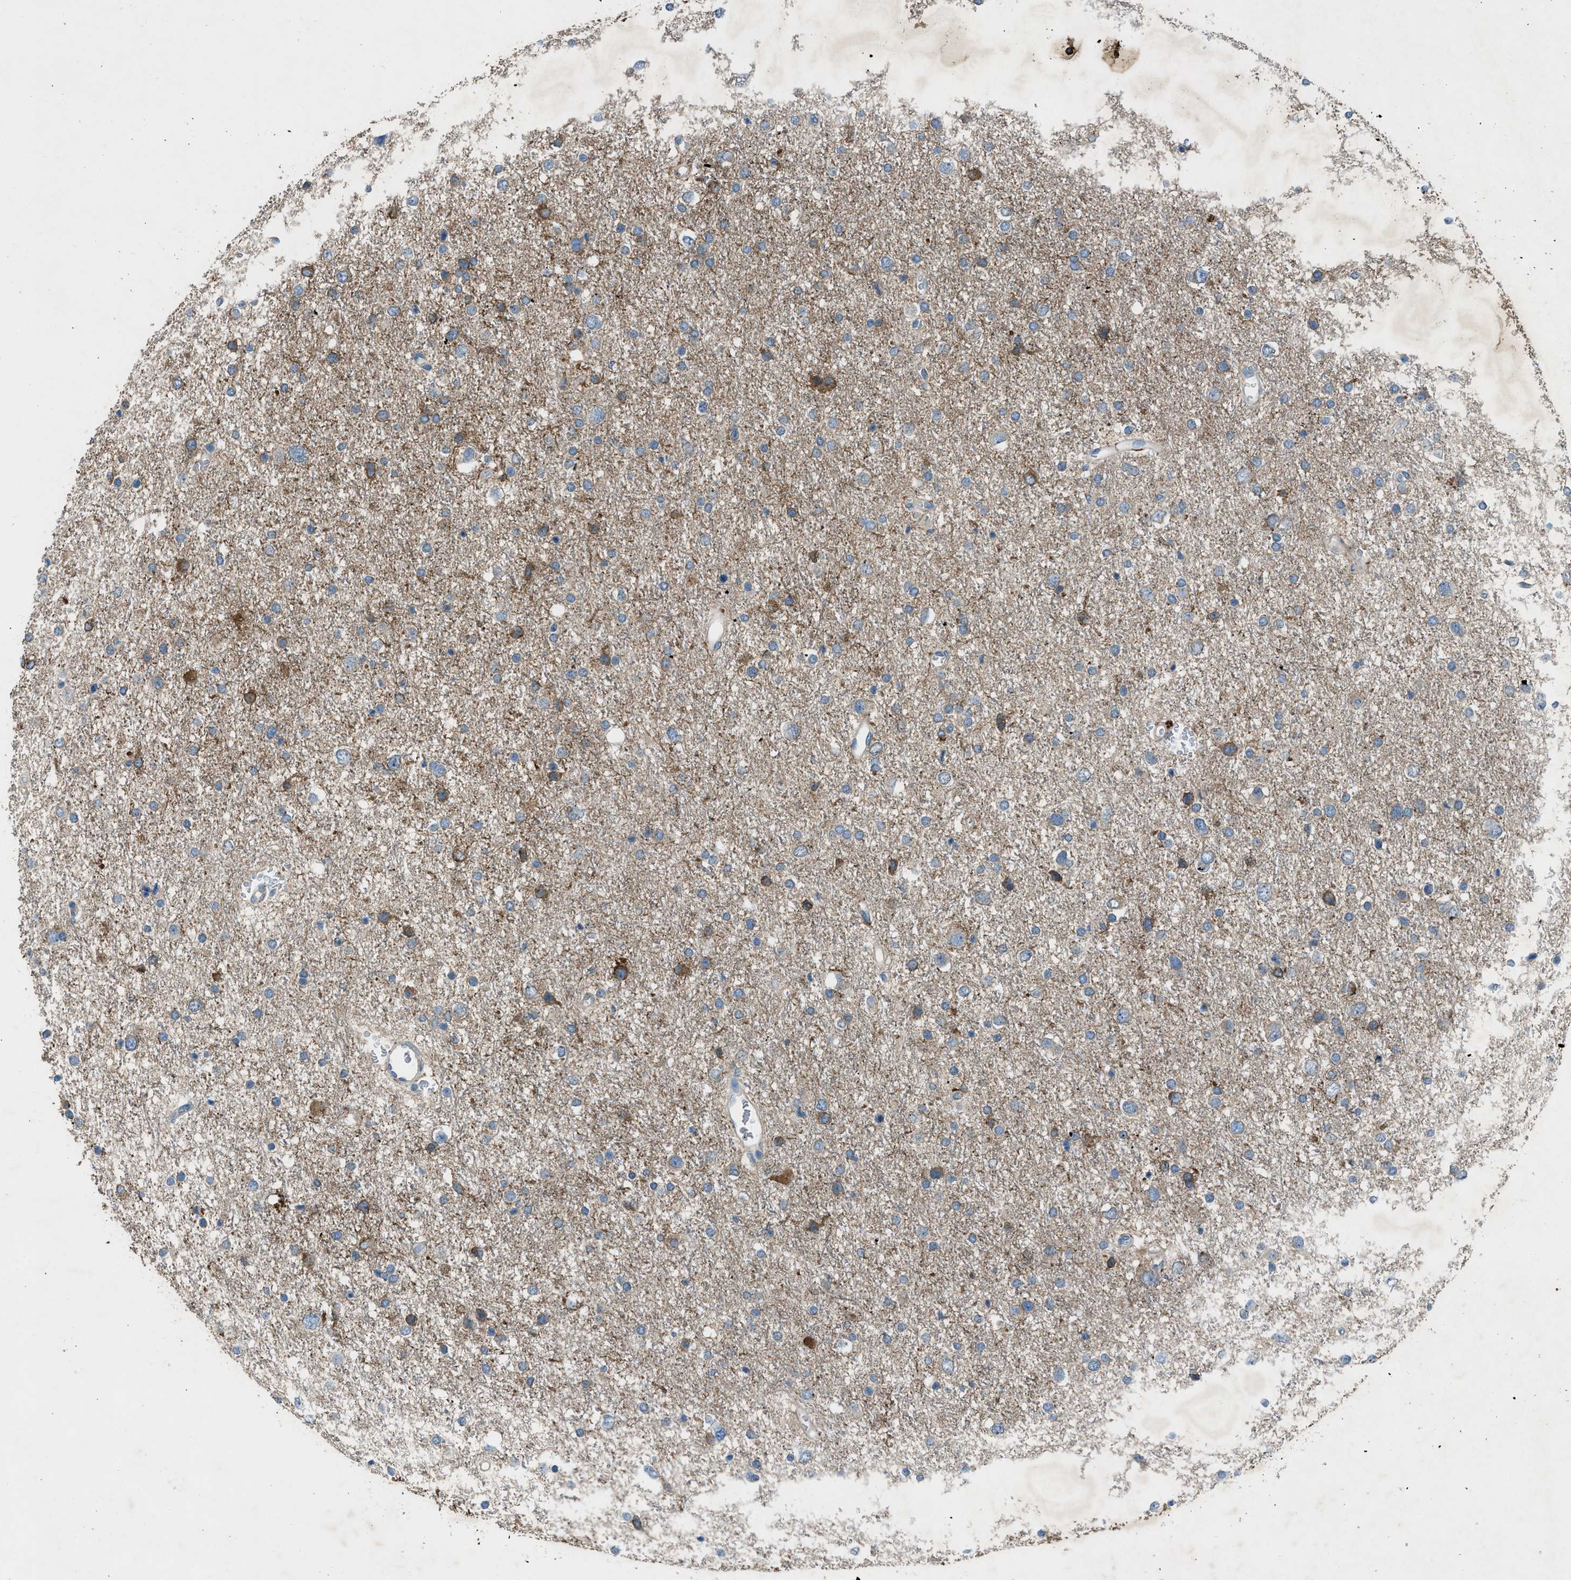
{"staining": {"intensity": "moderate", "quantity": "25%-75%", "location": "cytoplasmic/membranous"}, "tissue": "glioma", "cell_type": "Tumor cells", "image_type": "cancer", "snomed": [{"axis": "morphology", "description": "Glioma, malignant, Low grade"}, {"axis": "topography", "description": "Brain"}], "caption": "This is a micrograph of IHC staining of low-grade glioma (malignant), which shows moderate positivity in the cytoplasmic/membranous of tumor cells.", "gene": "BMP1", "patient": {"sex": "female", "age": 37}}